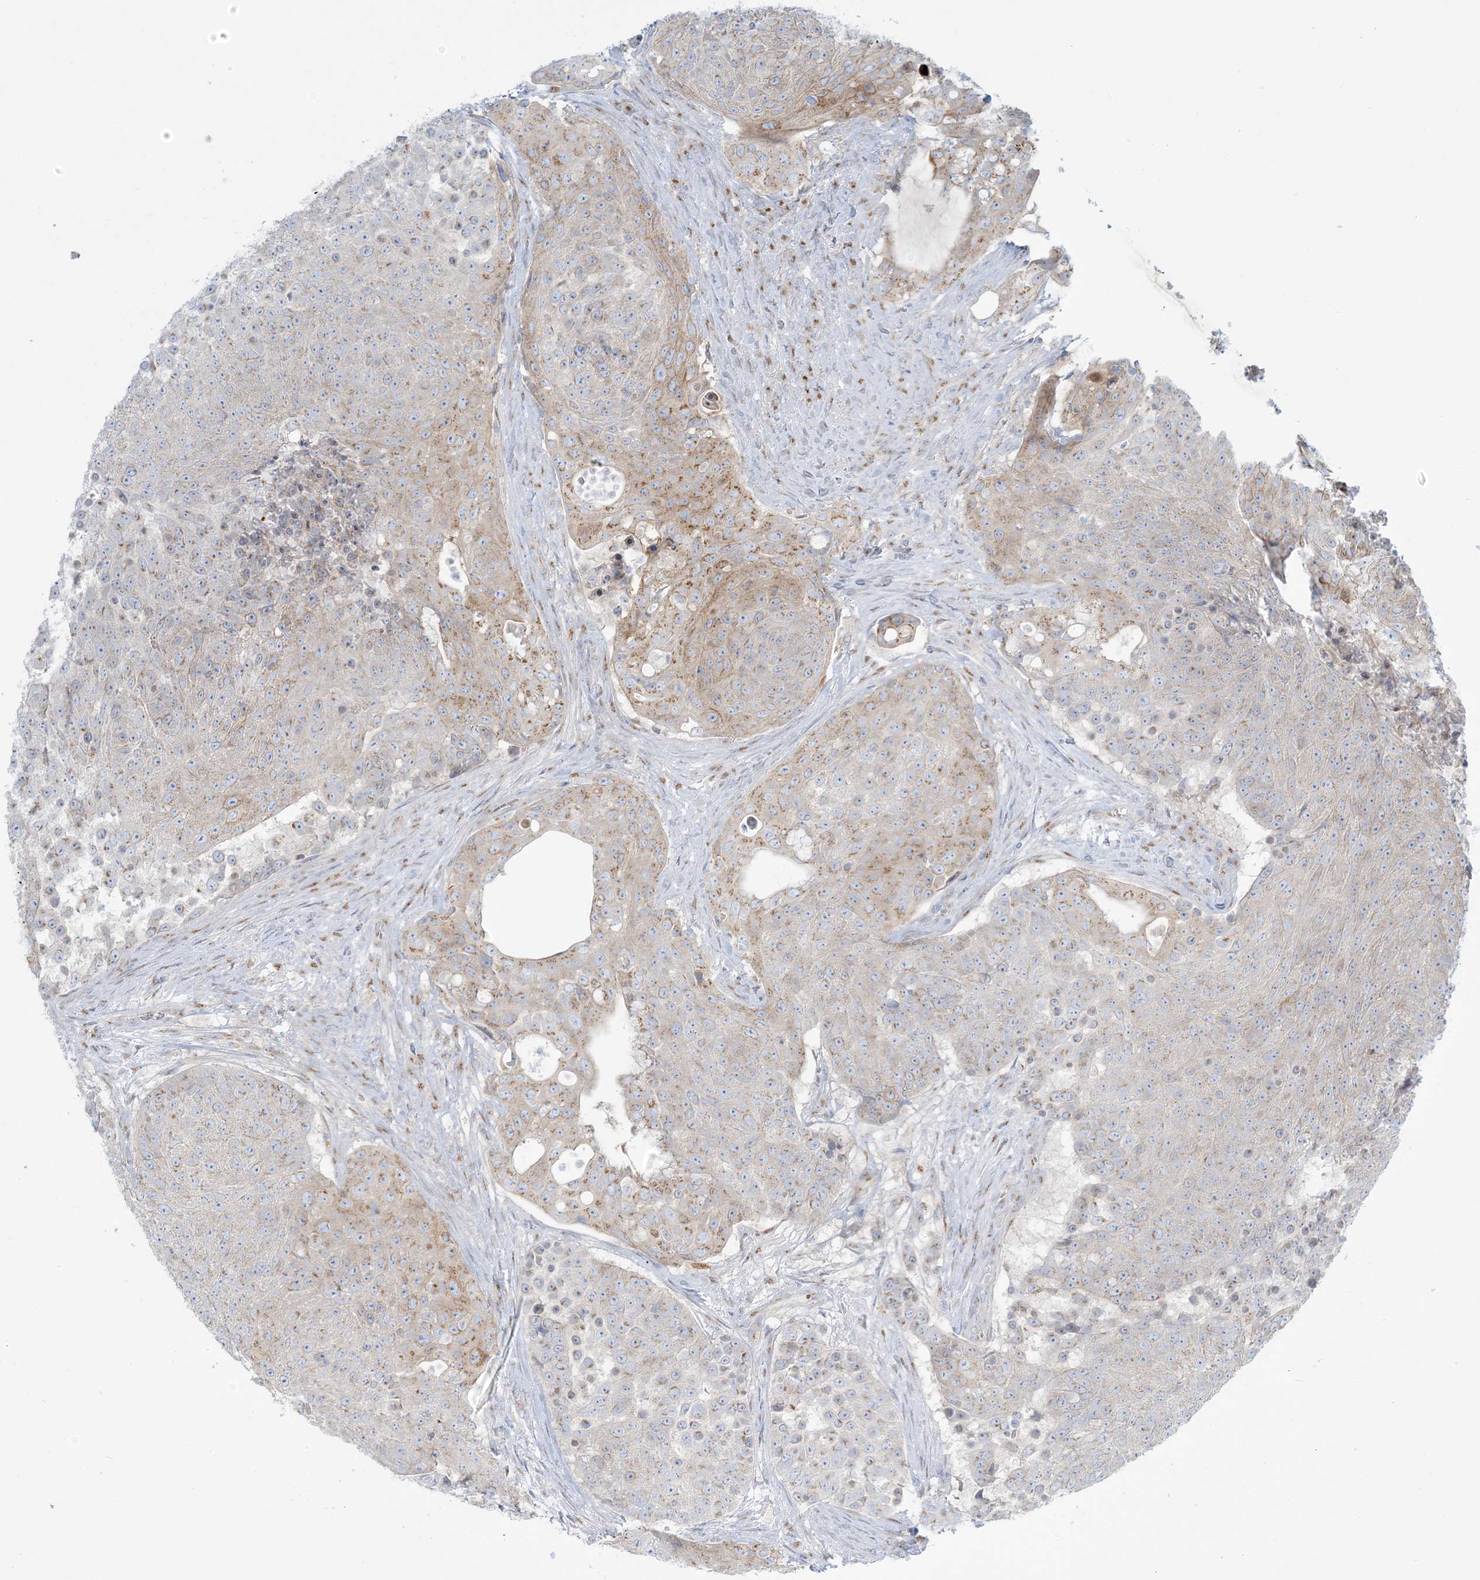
{"staining": {"intensity": "moderate", "quantity": "<25%", "location": "cytoplasmic/membranous"}, "tissue": "urothelial cancer", "cell_type": "Tumor cells", "image_type": "cancer", "snomed": [{"axis": "morphology", "description": "Urothelial carcinoma, High grade"}, {"axis": "topography", "description": "Urinary bladder"}], "caption": "Urothelial cancer stained with a brown dye reveals moderate cytoplasmic/membranous positive staining in approximately <25% of tumor cells.", "gene": "AFTPH", "patient": {"sex": "female", "age": 63}}